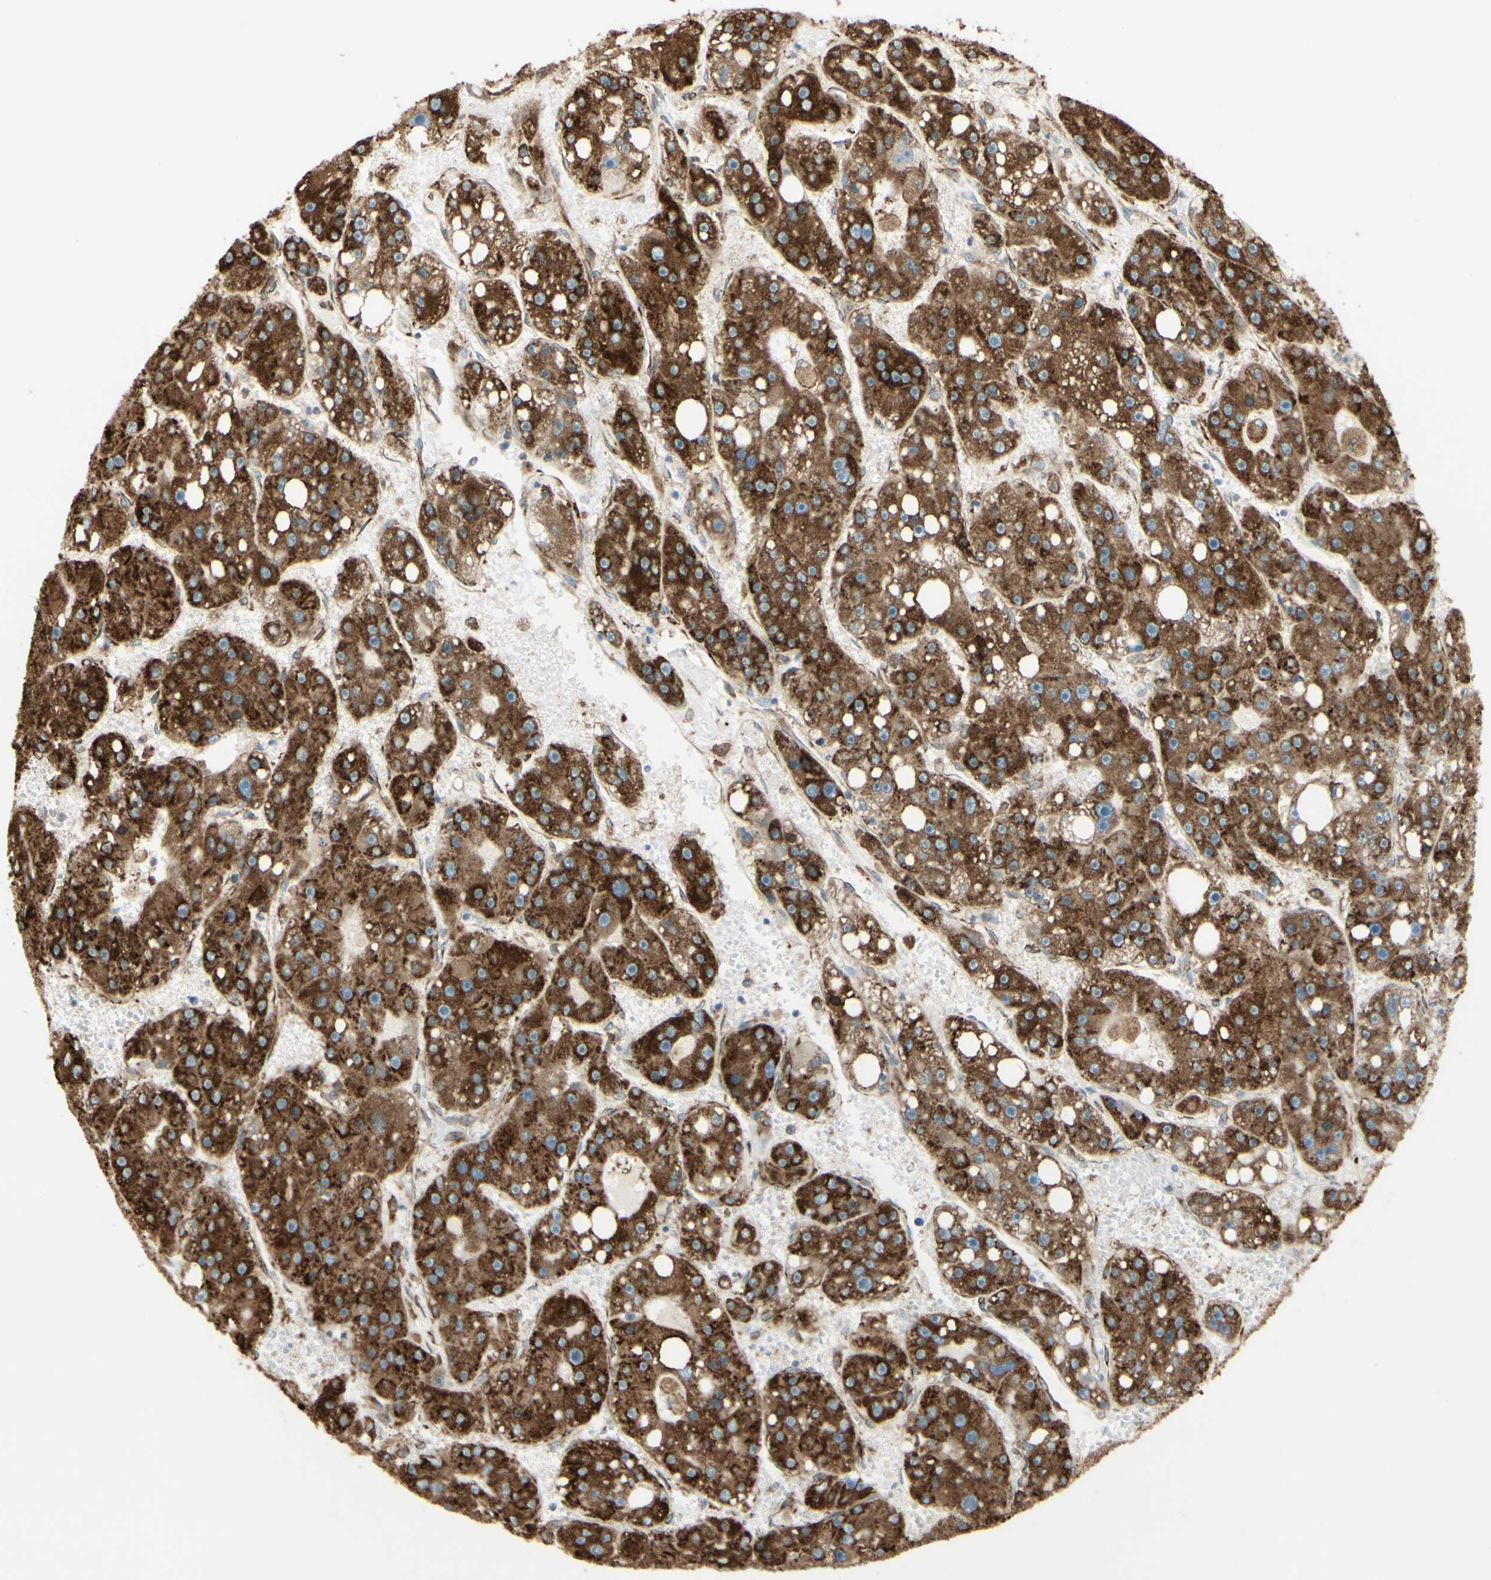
{"staining": {"intensity": "strong", "quantity": ">75%", "location": "cytoplasmic/membranous"}, "tissue": "liver cancer", "cell_type": "Tumor cells", "image_type": "cancer", "snomed": [{"axis": "morphology", "description": "Carcinoma, Hepatocellular, NOS"}, {"axis": "topography", "description": "Liver"}], "caption": "Immunohistochemical staining of liver hepatocellular carcinoma shows strong cytoplasmic/membranous protein expression in about >75% of tumor cells.", "gene": "RRBP1", "patient": {"sex": "female", "age": 61}}